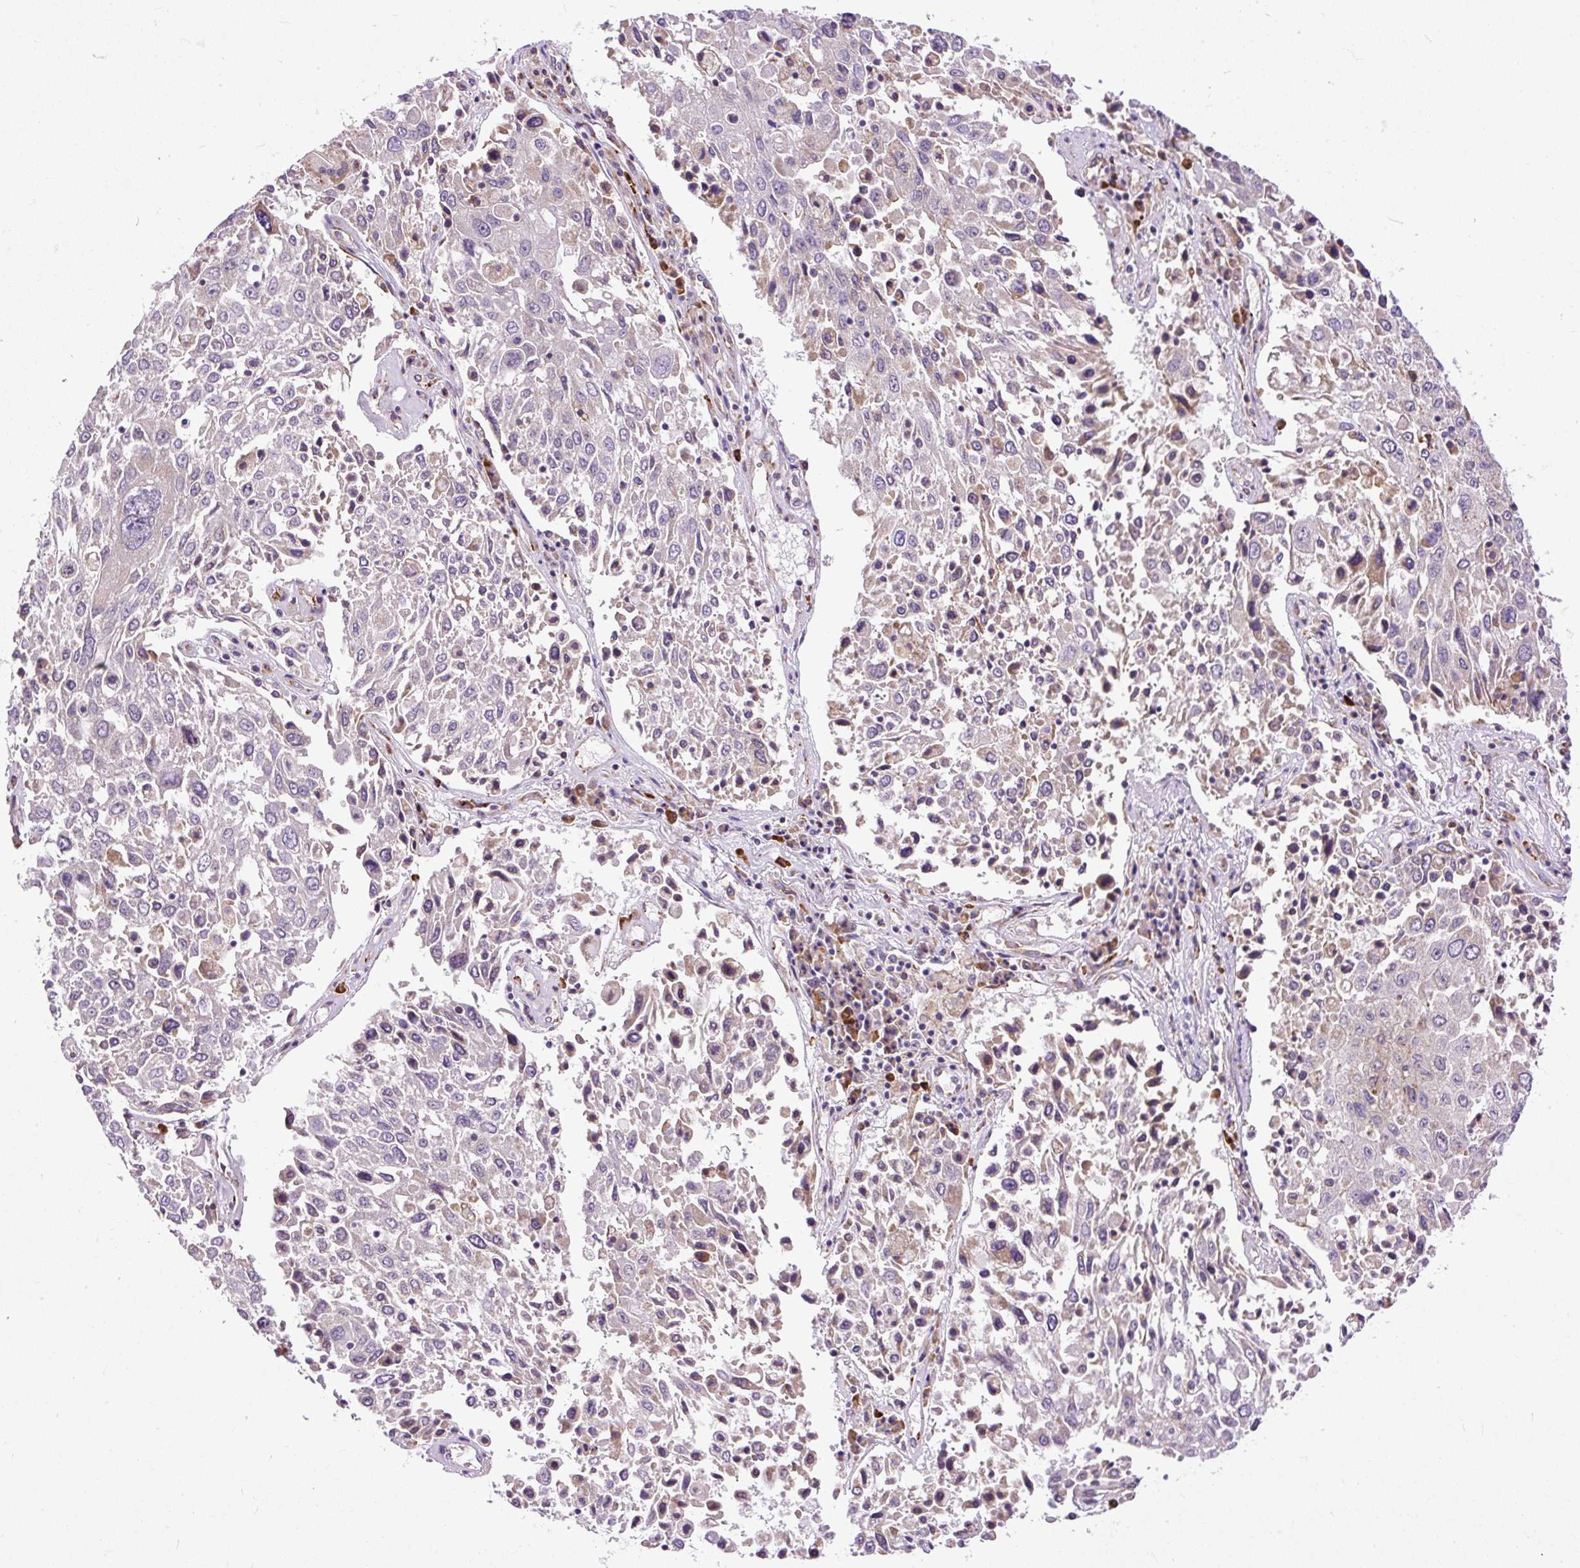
{"staining": {"intensity": "weak", "quantity": "<25%", "location": "cytoplasmic/membranous"}, "tissue": "lung cancer", "cell_type": "Tumor cells", "image_type": "cancer", "snomed": [{"axis": "morphology", "description": "Squamous cell carcinoma, NOS"}, {"axis": "topography", "description": "Lung"}], "caption": "Immunohistochemistry image of neoplastic tissue: human squamous cell carcinoma (lung) stained with DAB displays no significant protein expression in tumor cells.", "gene": "FMC1", "patient": {"sex": "male", "age": 65}}